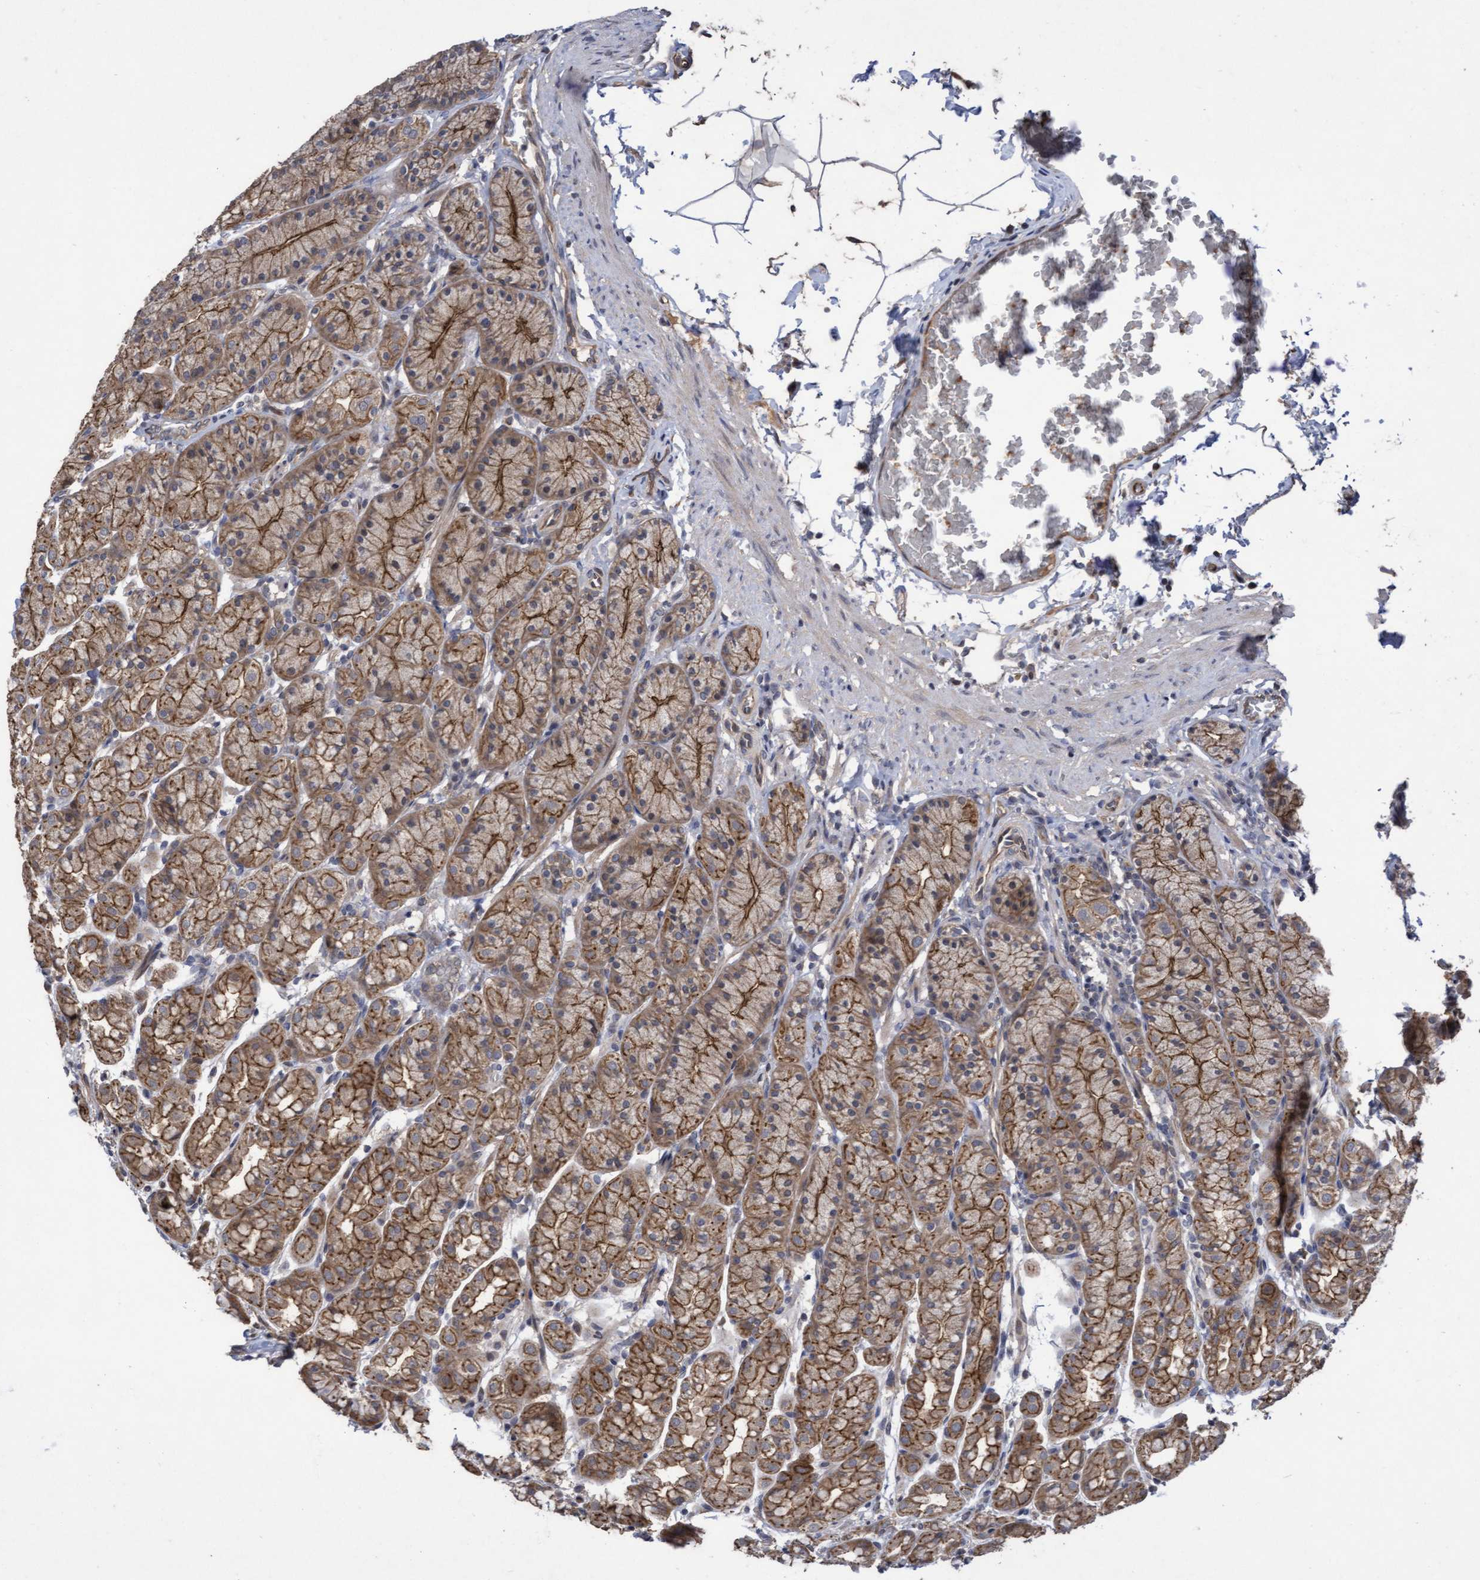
{"staining": {"intensity": "moderate", "quantity": ">75%", "location": "cytoplasmic/membranous"}, "tissue": "stomach", "cell_type": "Glandular cells", "image_type": "normal", "snomed": [{"axis": "morphology", "description": "Normal tissue, NOS"}, {"axis": "topography", "description": "Stomach"}], "caption": "Stomach stained with DAB immunohistochemistry (IHC) displays medium levels of moderate cytoplasmic/membranous positivity in approximately >75% of glandular cells.", "gene": "COBL", "patient": {"sex": "male", "age": 42}}